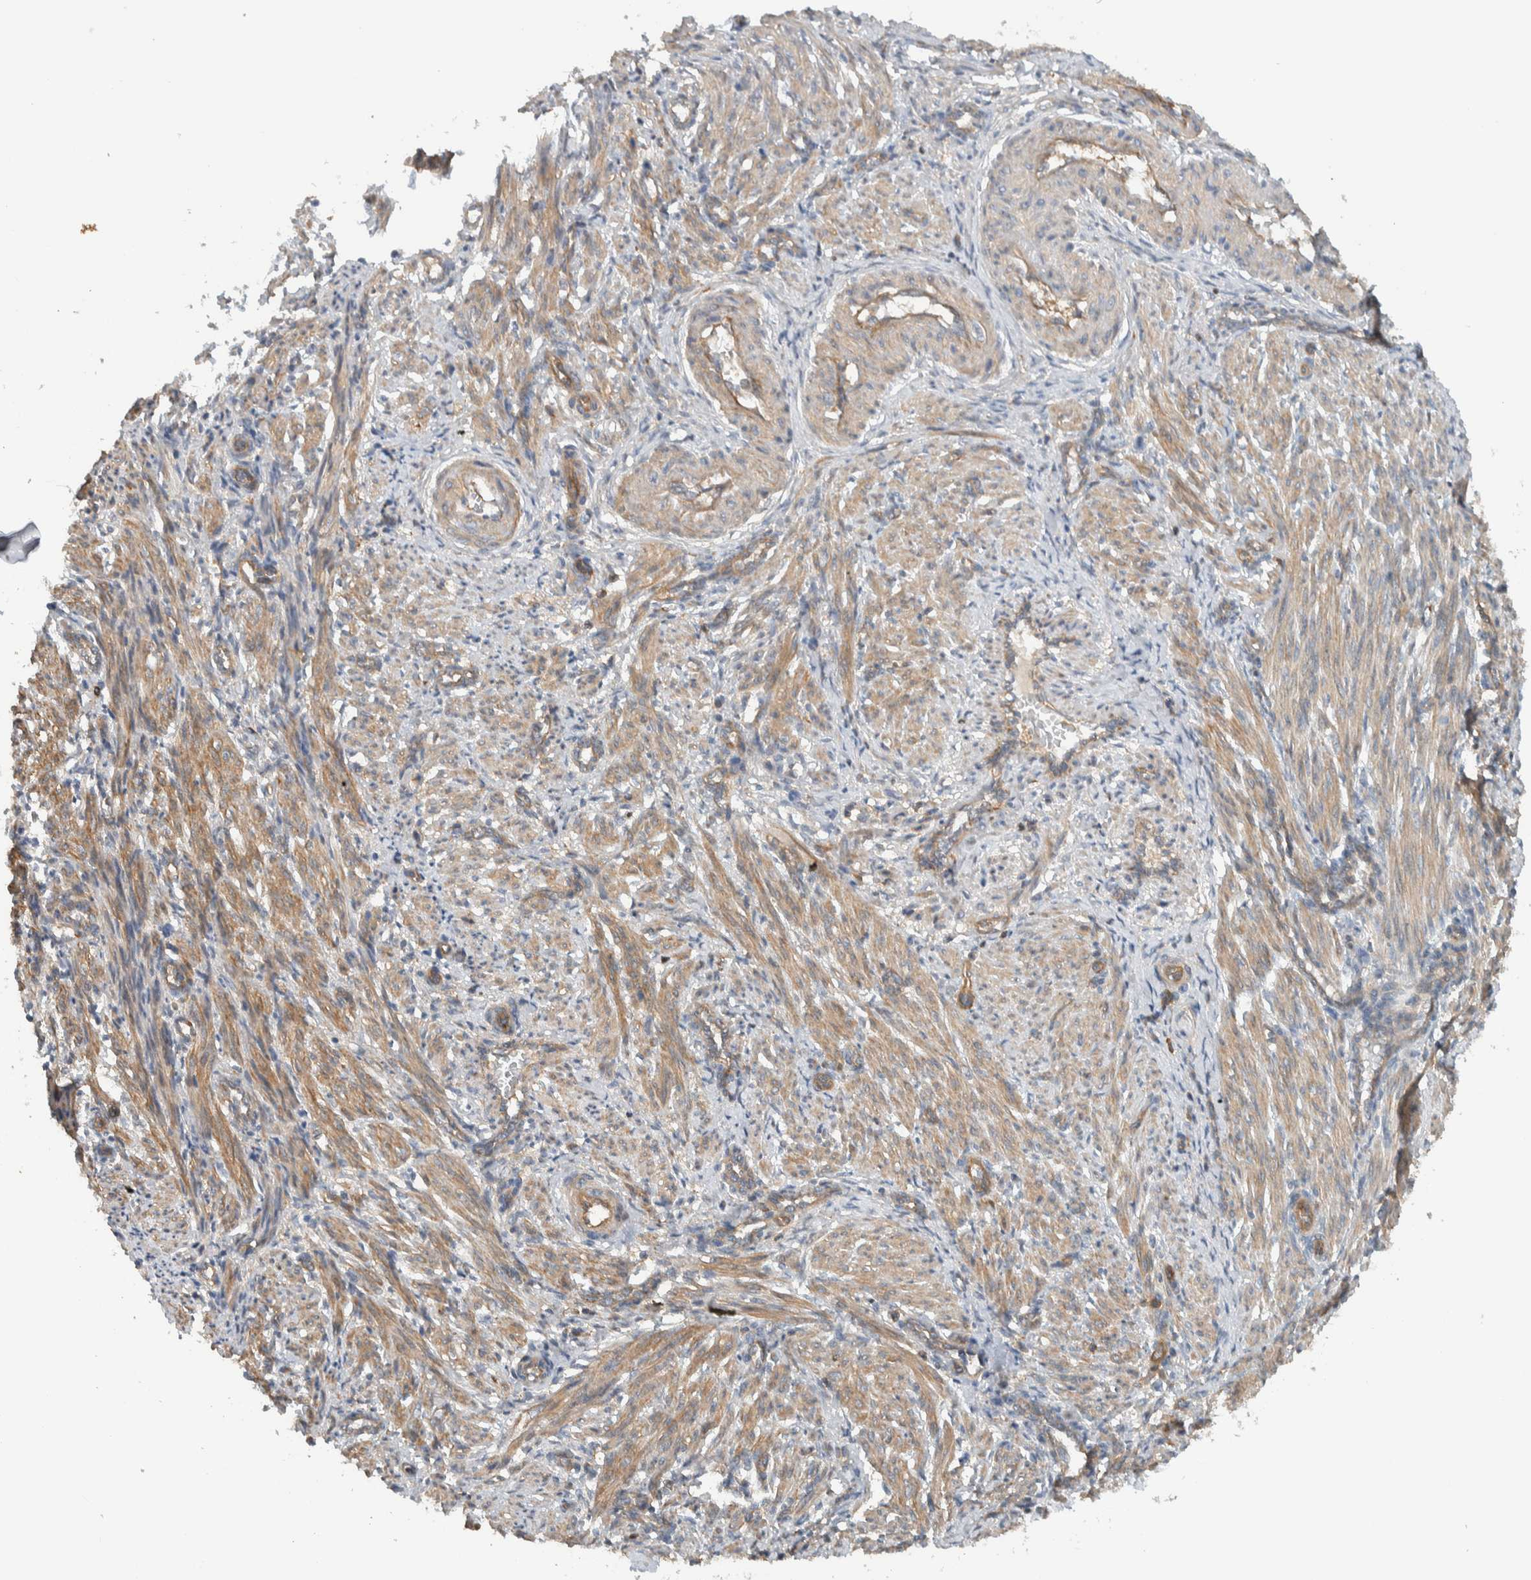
{"staining": {"intensity": "moderate", "quantity": "25%-75%", "location": "cytoplasmic/membranous"}, "tissue": "smooth muscle", "cell_type": "Smooth muscle cells", "image_type": "normal", "snomed": [{"axis": "morphology", "description": "Normal tissue, NOS"}, {"axis": "topography", "description": "Endometrium"}], "caption": "Immunohistochemical staining of unremarkable smooth muscle exhibits medium levels of moderate cytoplasmic/membranous expression in approximately 25%-75% of smooth muscle cells. The staining was performed using DAB, with brown indicating positive protein expression. Nuclei are stained blue with hematoxylin.", "gene": "MPRIP", "patient": {"sex": "female", "age": 33}}